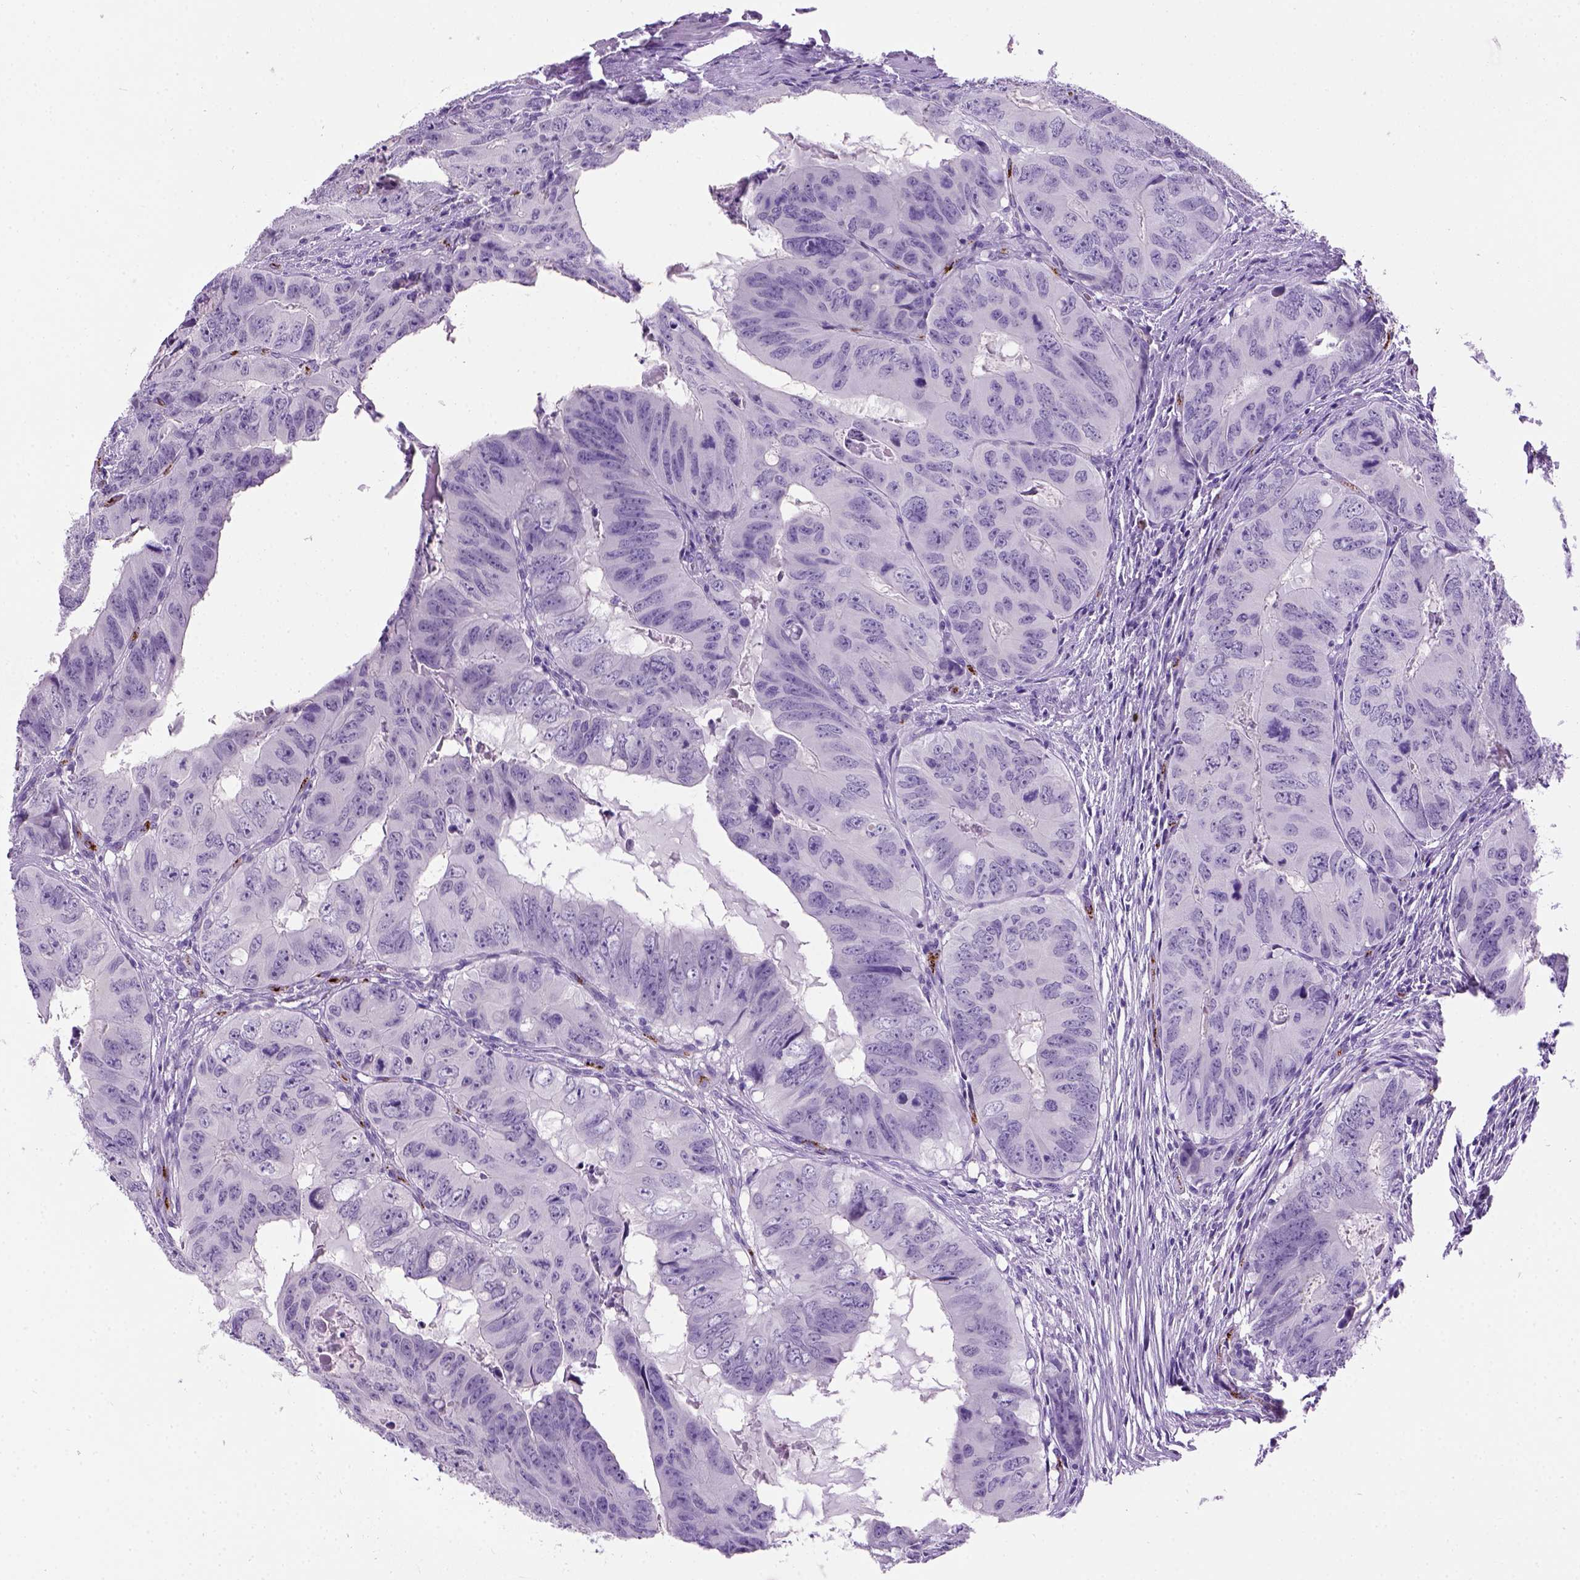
{"staining": {"intensity": "negative", "quantity": "none", "location": "none"}, "tissue": "colorectal cancer", "cell_type": "Tumor cells", "image_type": "cancer", "snomed": [{"axis": "morphology", "description": "Adenocarcinoma, NOS"}, {"axis": "topography", "description": "Colon"}], "caption": "The immunohistochemistry micrograph has no significant staining in tumor cells of colorectal cancer tissue.", "gene": "VWF", "patient": {"sex": "male", "age": 79}}